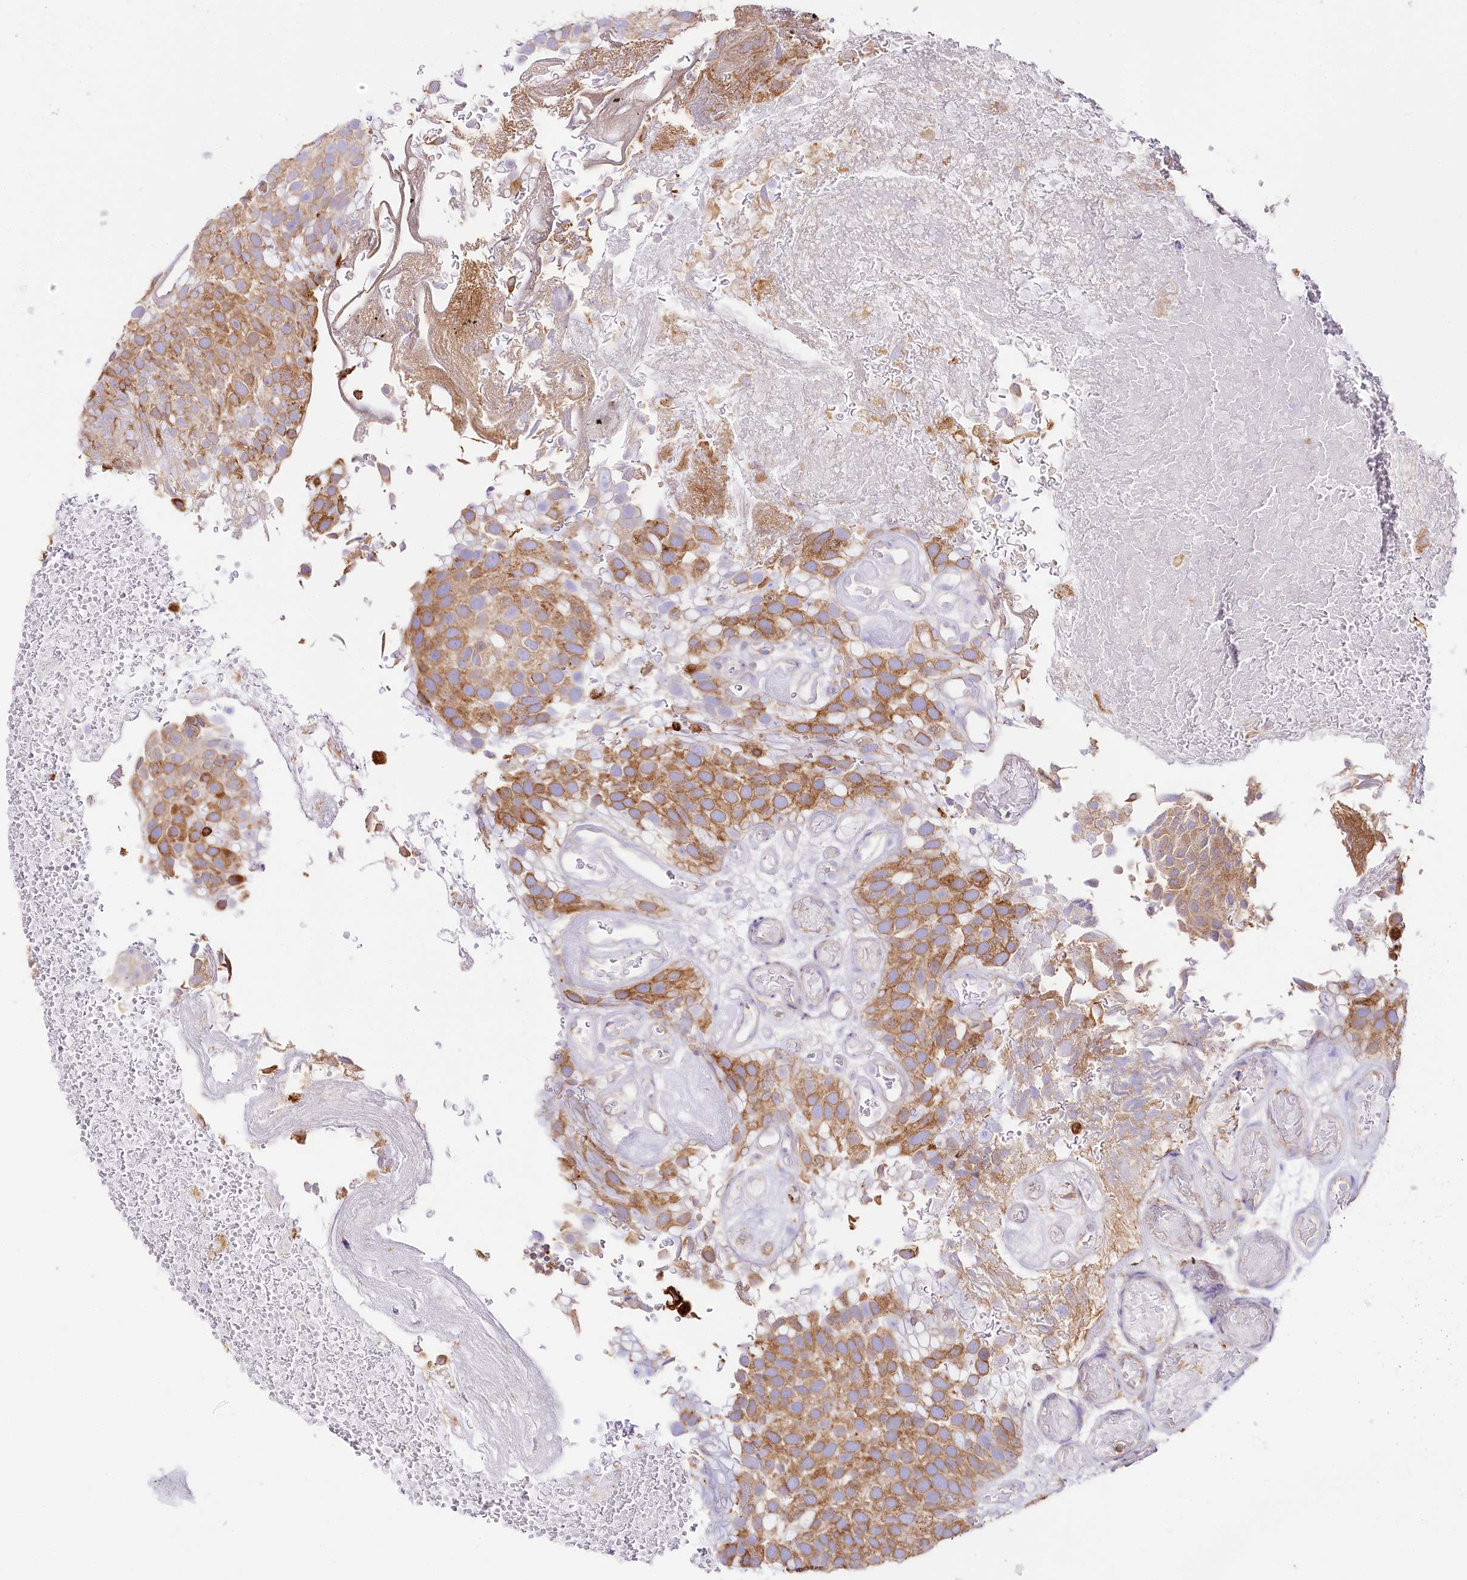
{"staining": {"intensity": "moderate", "quantity": ">75%", "location": "cytoplasmic/membranous"}, "tissue": "urothelial cancer", "cell_type": "Tumor cells", "image_type": "cancer", "snomed": [{"axis": "morphology", "description": "Urothelial carcinoma, Low grade"}, {"axis": "topography", "description": "Urinary bladder"}], "caption": "Immunohistochemistry (IHC) (DAB) staining of human urothelial carcinoma (low-grade) demonstrates moderate cytoplasmic/membranous protein staining in approximately >75% of tumor cells.", "gene": "CNPY2", "patient": {"sex": "male", "age": 78}}